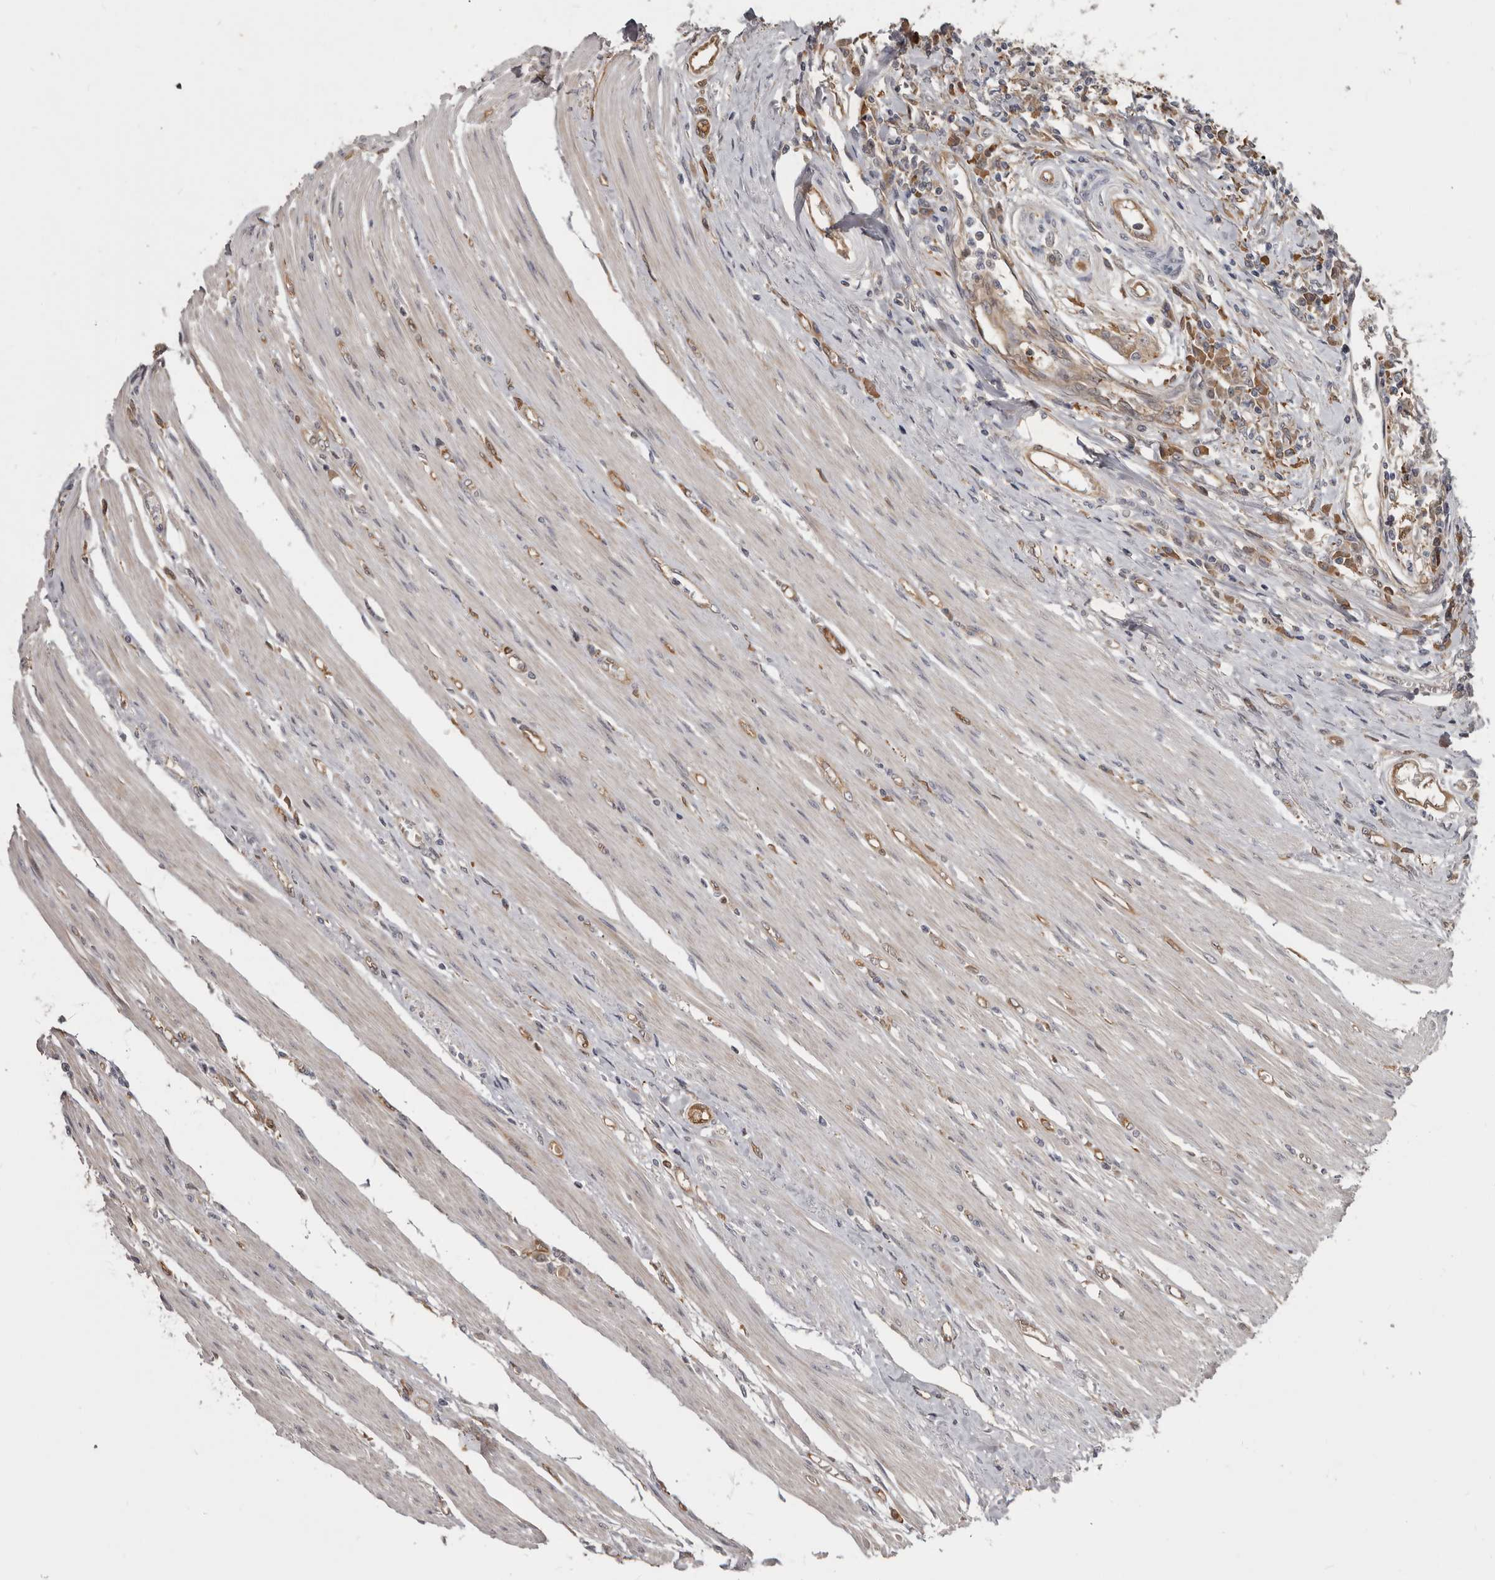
{"staining": {"intensity": "strong", "quantity": "25%-75%", "location": "nuclear"}, "tissue": "colorectal cancer", "cell_type": "Tumor cells", "image_type": "cancer", "snomed": [{"axis": "morphology", "description": "Adenocarcinoma, NOS"}, {"axis": "topography", "description": "Rectum"}], "caption": "Immunohistochemistry (IHC) staining of colorectal adenocarcinoma, which shows high levels of strong nuclear positivity in approximately 25%-75% of tumor cells indicating strong nuclear protein expression. The staining was performed using DAB (brown) for protein detection and nuclei were counterstained in hematoxylin (blue).", "gene": "CDCA8", "patient": {"sex": "male", "age": 84}}